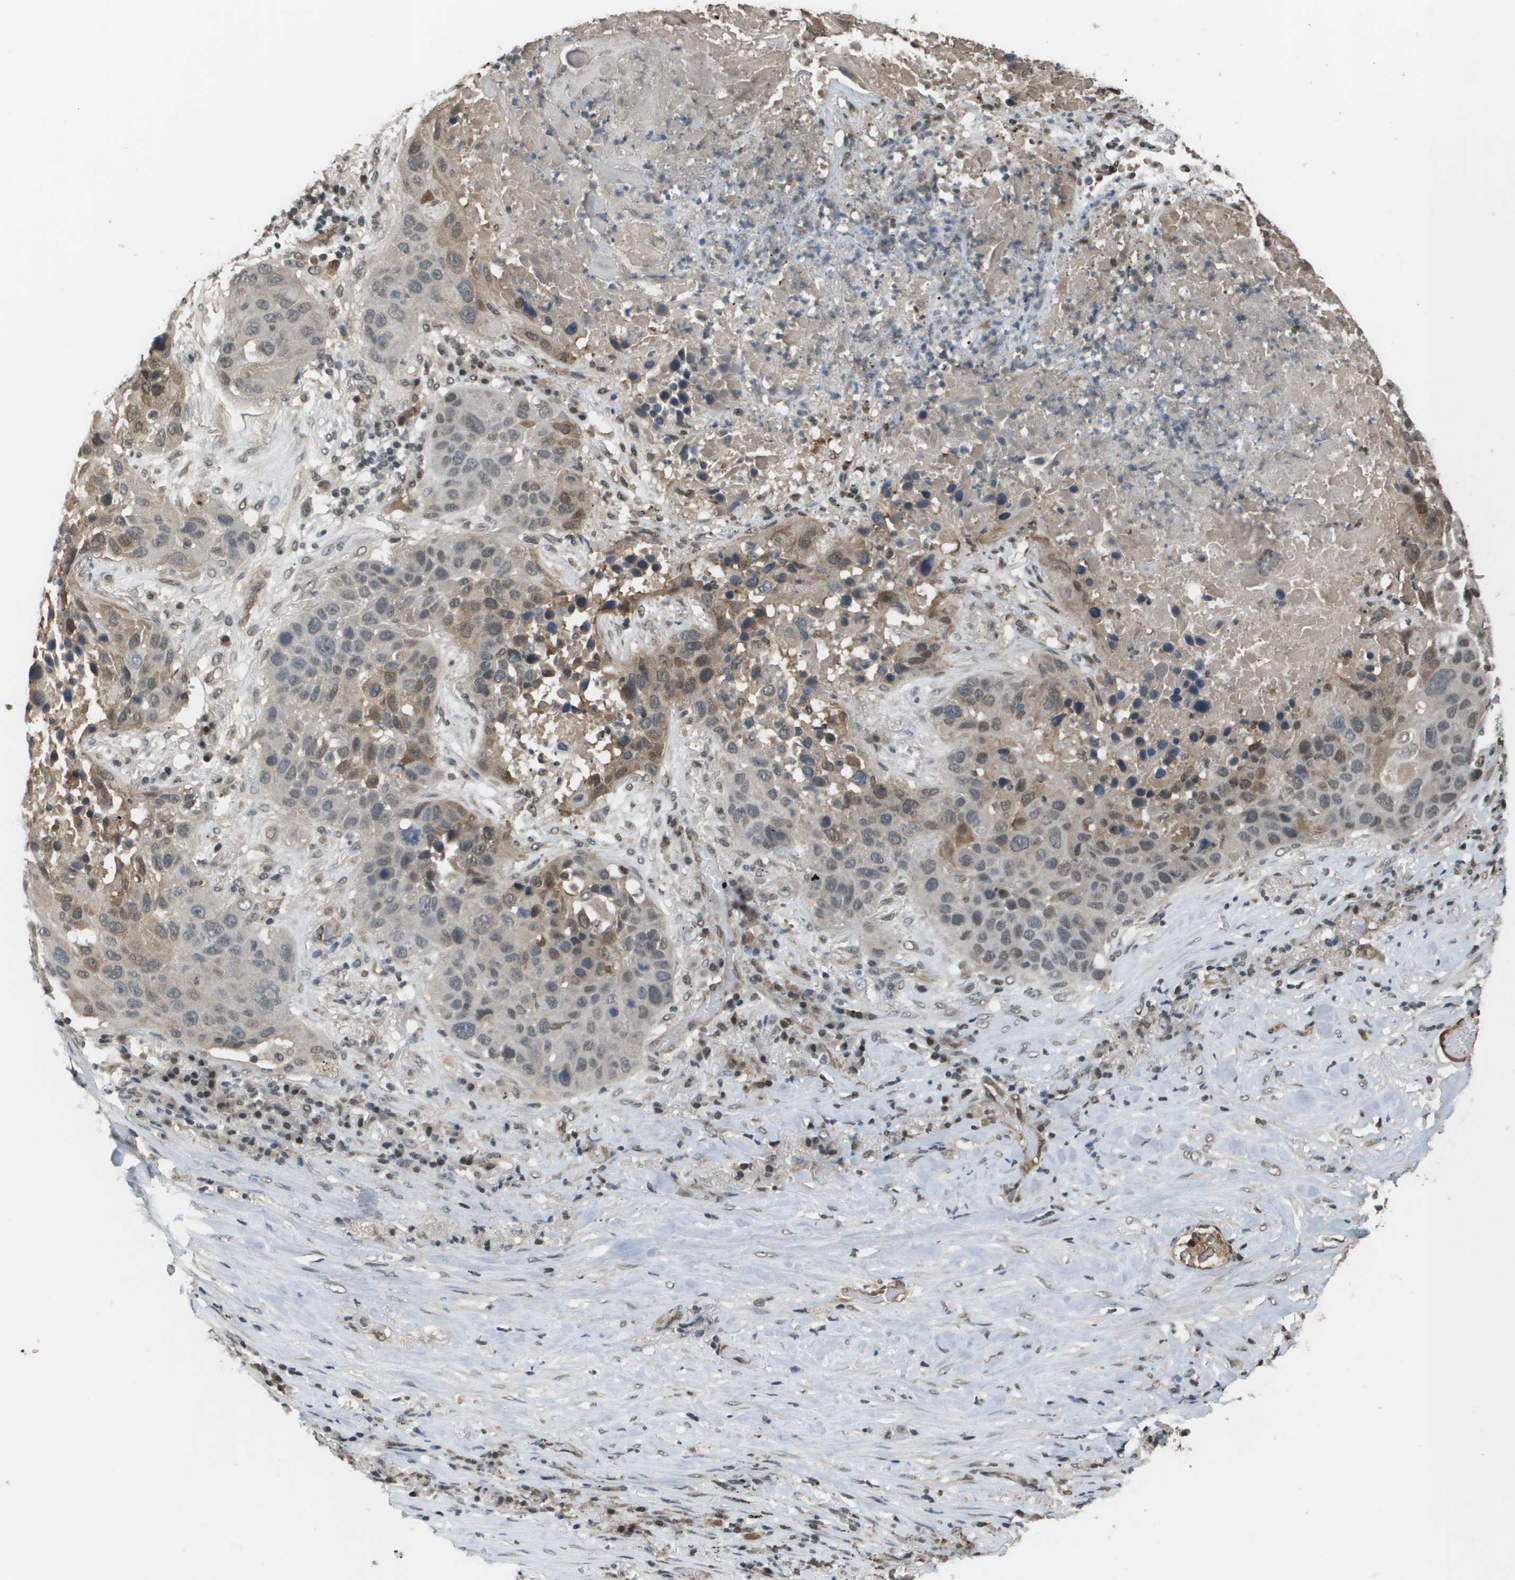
{"staining": {"intensity": "moderate", "quantity": "<25%", "location": "cytoplasmic/membranous,nuclear"}, "tissue": "lung cancer", "cell_type": "Tumor cells", "image_type": "cancer", "snomed": [{"axis": "morphology", "description": "Squamous cell carcinoma, NOS"}, {"axis": "topography", "description": "Lung"}], "caption": "Moderate cytoplasmic/membranous and nuclear positivity is seen in about <25% of tumor cells in lung cancer.", "gene": "NDRG2", "patient": {"sex": "male", "age": 57}}